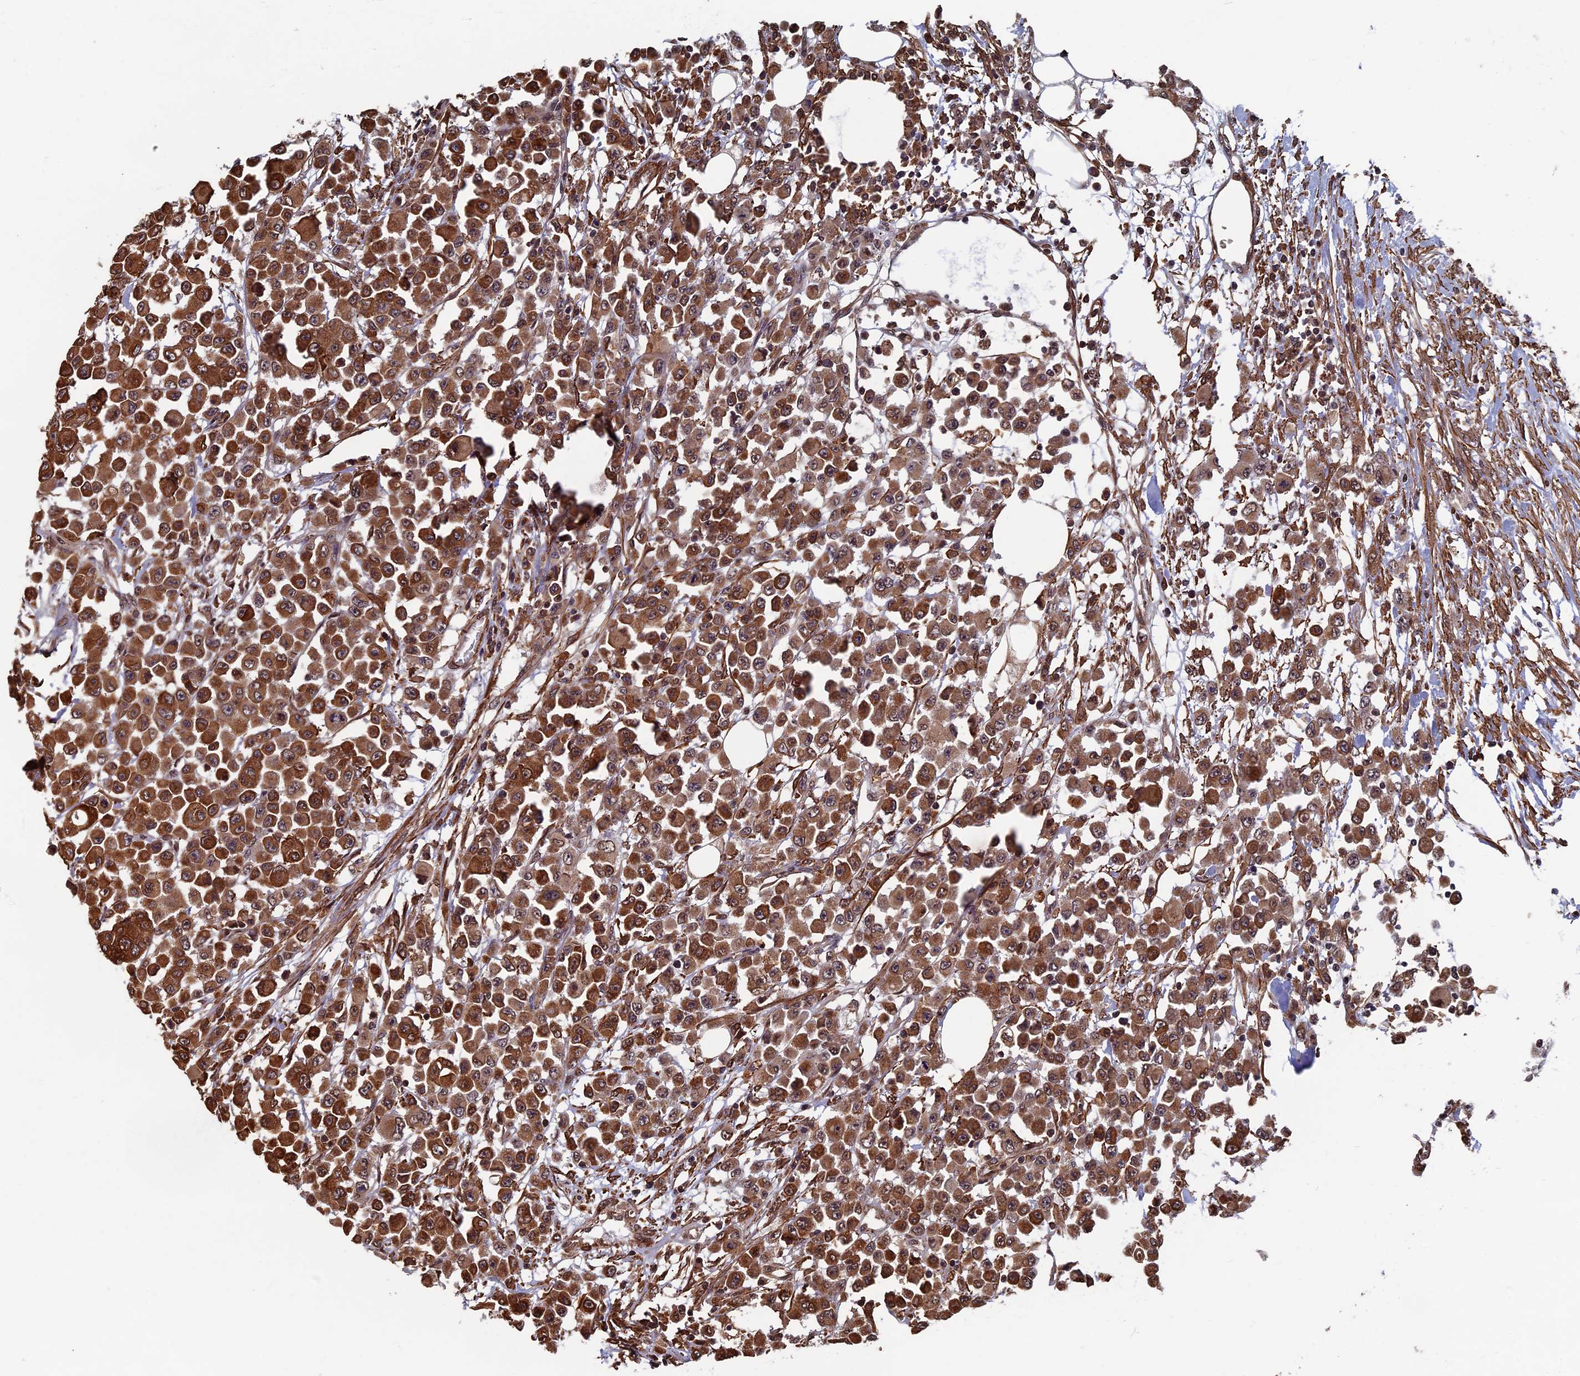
{"staining": {"intensity": "strong", "quantity": ">75%", "location": "cytoplasmic/membranous,nuclear"}, "tissue": "colorectal cancer", "cell_type": "Tumor cells", "image_type": "cancer", "snomed": [{"axis": "morphology", "description": "Adenocarcinoma, NOS"}, {"axis": "topography", "description": "Colon"}], "caption": "Protein staining shows strong cytoplasmic/membranous and nuclear expression in about >75% of tumor cells in adenocarcinoma (colorectal). (DAB (3,3'-diaminobenzidine) IHC, brown staining for protein, blue staining for nuclei).", "gene": "CTDP1", "patient": {"sex": "male", "age": 51}}